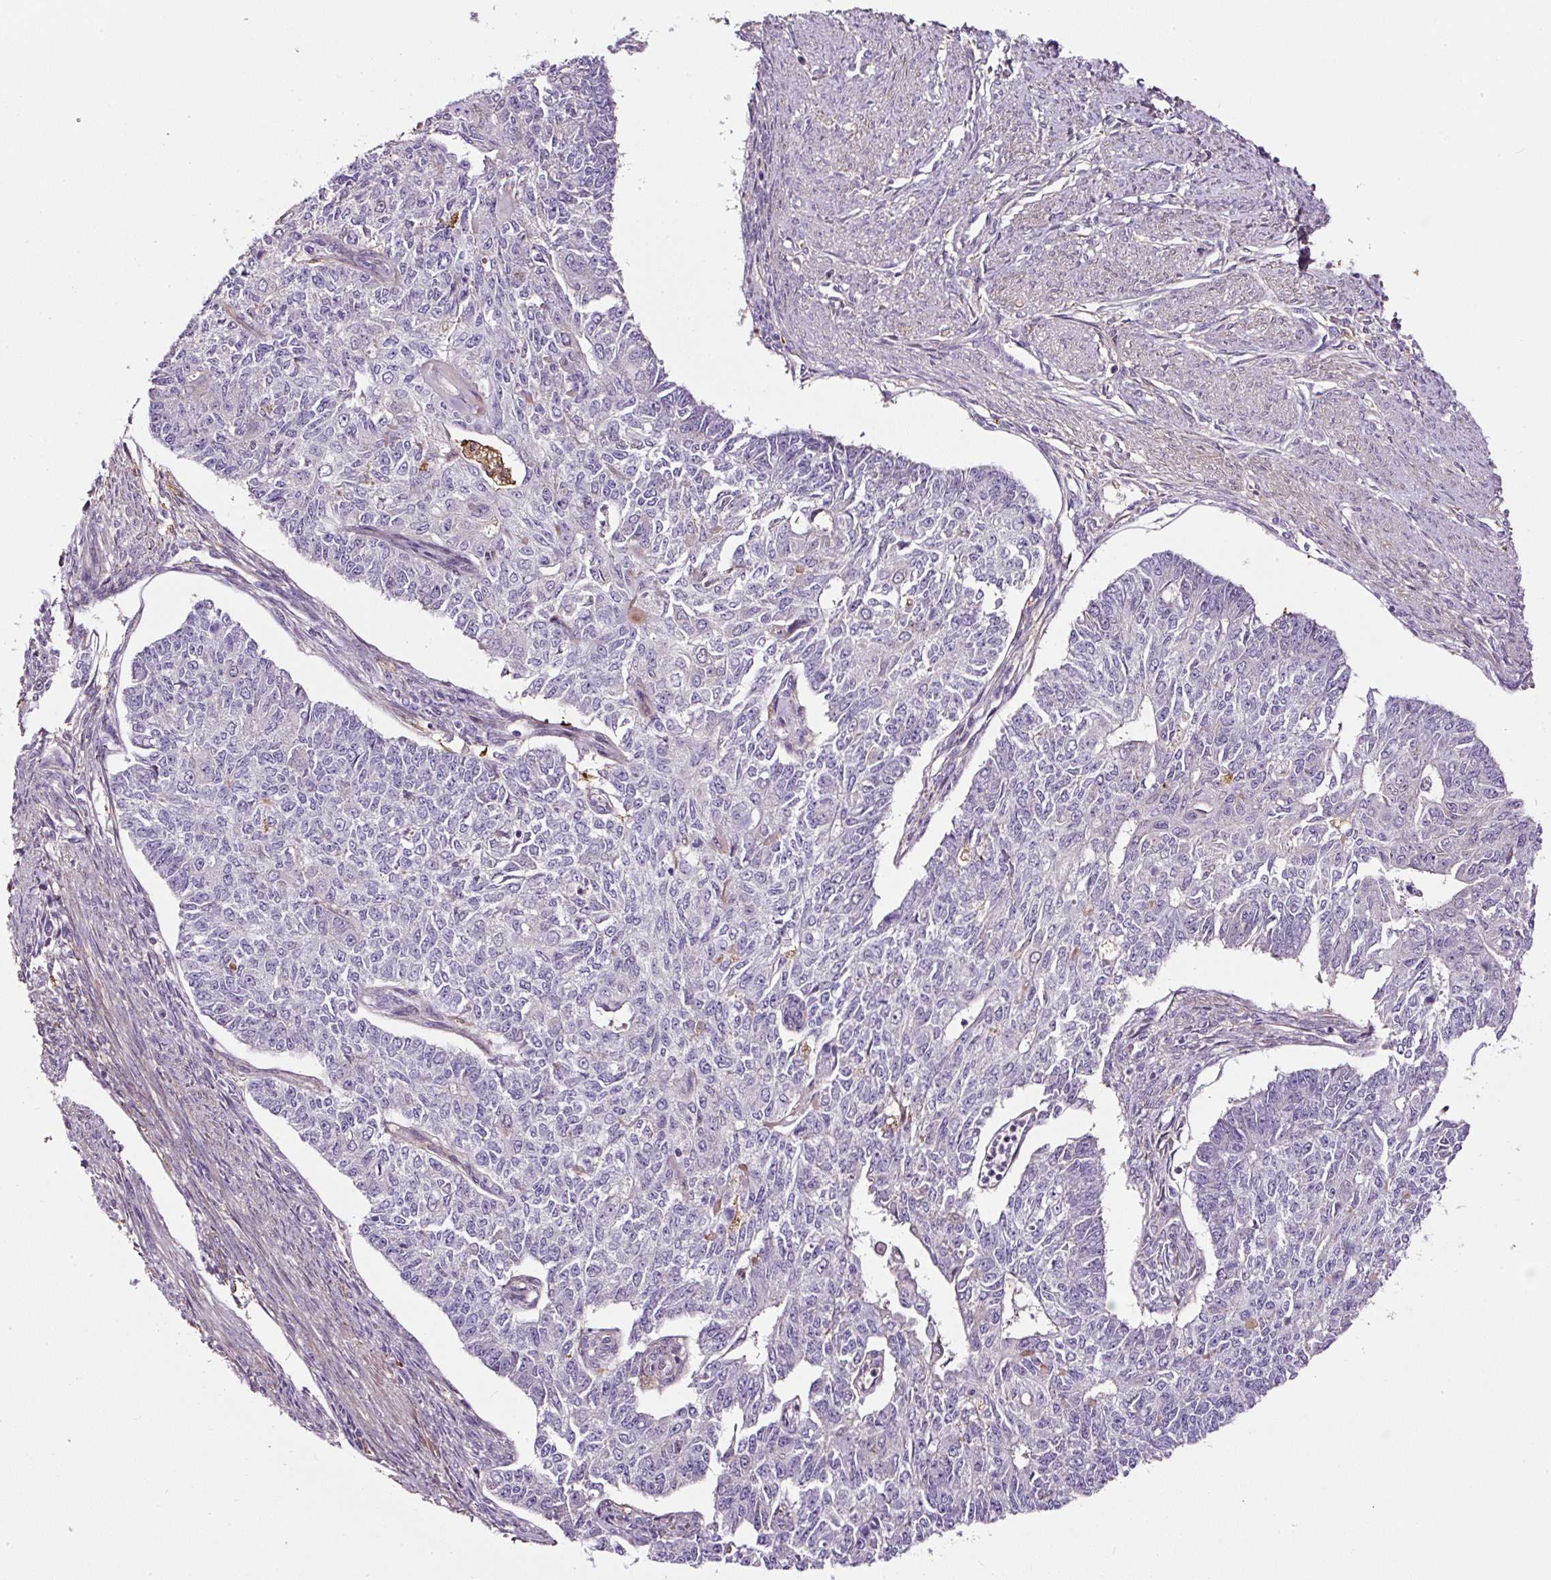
{"staining": {"intensity": "negative", "quantity": "none", "location": "none"}, "tissue": "endometrial cancer", "cell_type": "Tumor cells", "image_type": "cancer", "snomed": [{"axis": "morphology", "description": "Adenocarcinoma, NOS"}, {"axis": "topography", "description": "Endometrium"}], "caption": "The histopathology image reveals no staining of tumor cells in endometrial adenocarcinoma.", "gene": "LRRC24", "patient": {"sex": "female", "age": 32}}